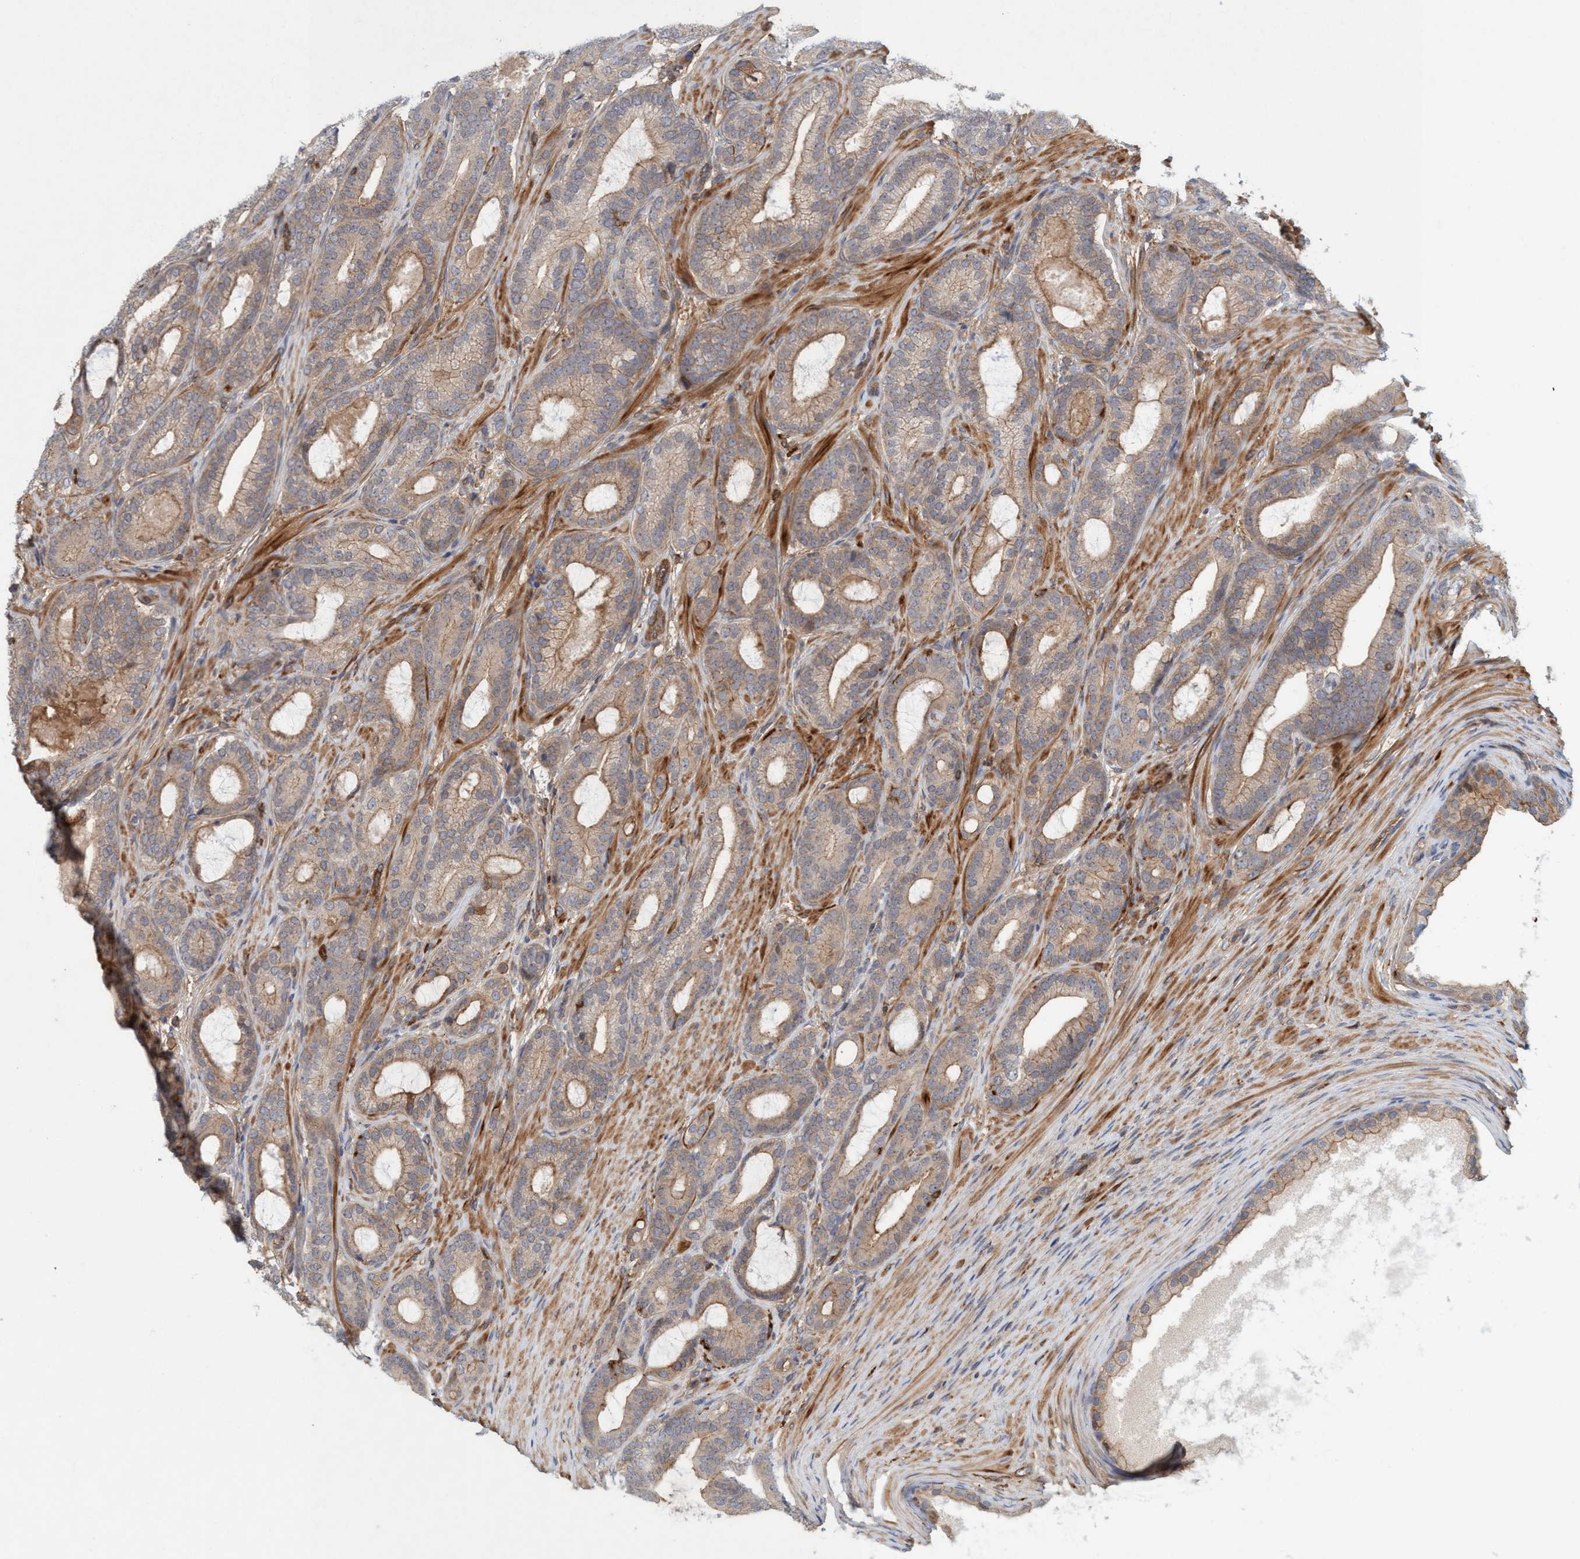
{"staining": {"intensity": "weak", "quantity": ">75%", "location": "cytoplasmic/membranous"}, "tissue": "prostate cancer", "cell_type": "Tumor cells", "image_type": "cancer", "snomed": [{"axis": "morphology", "description": "Adenocarcinoma, High grade"}, {"axis": "topography", "description": "Prostate"}], "caption": "Approximately >75% of tumor cells in prostate cancer show weak cytoplasmic/membranous protein expression as visualized by brown immunohistochemical staining.", "gene": "SPECC1", "patient": {"sex": "male", "age": 60}}